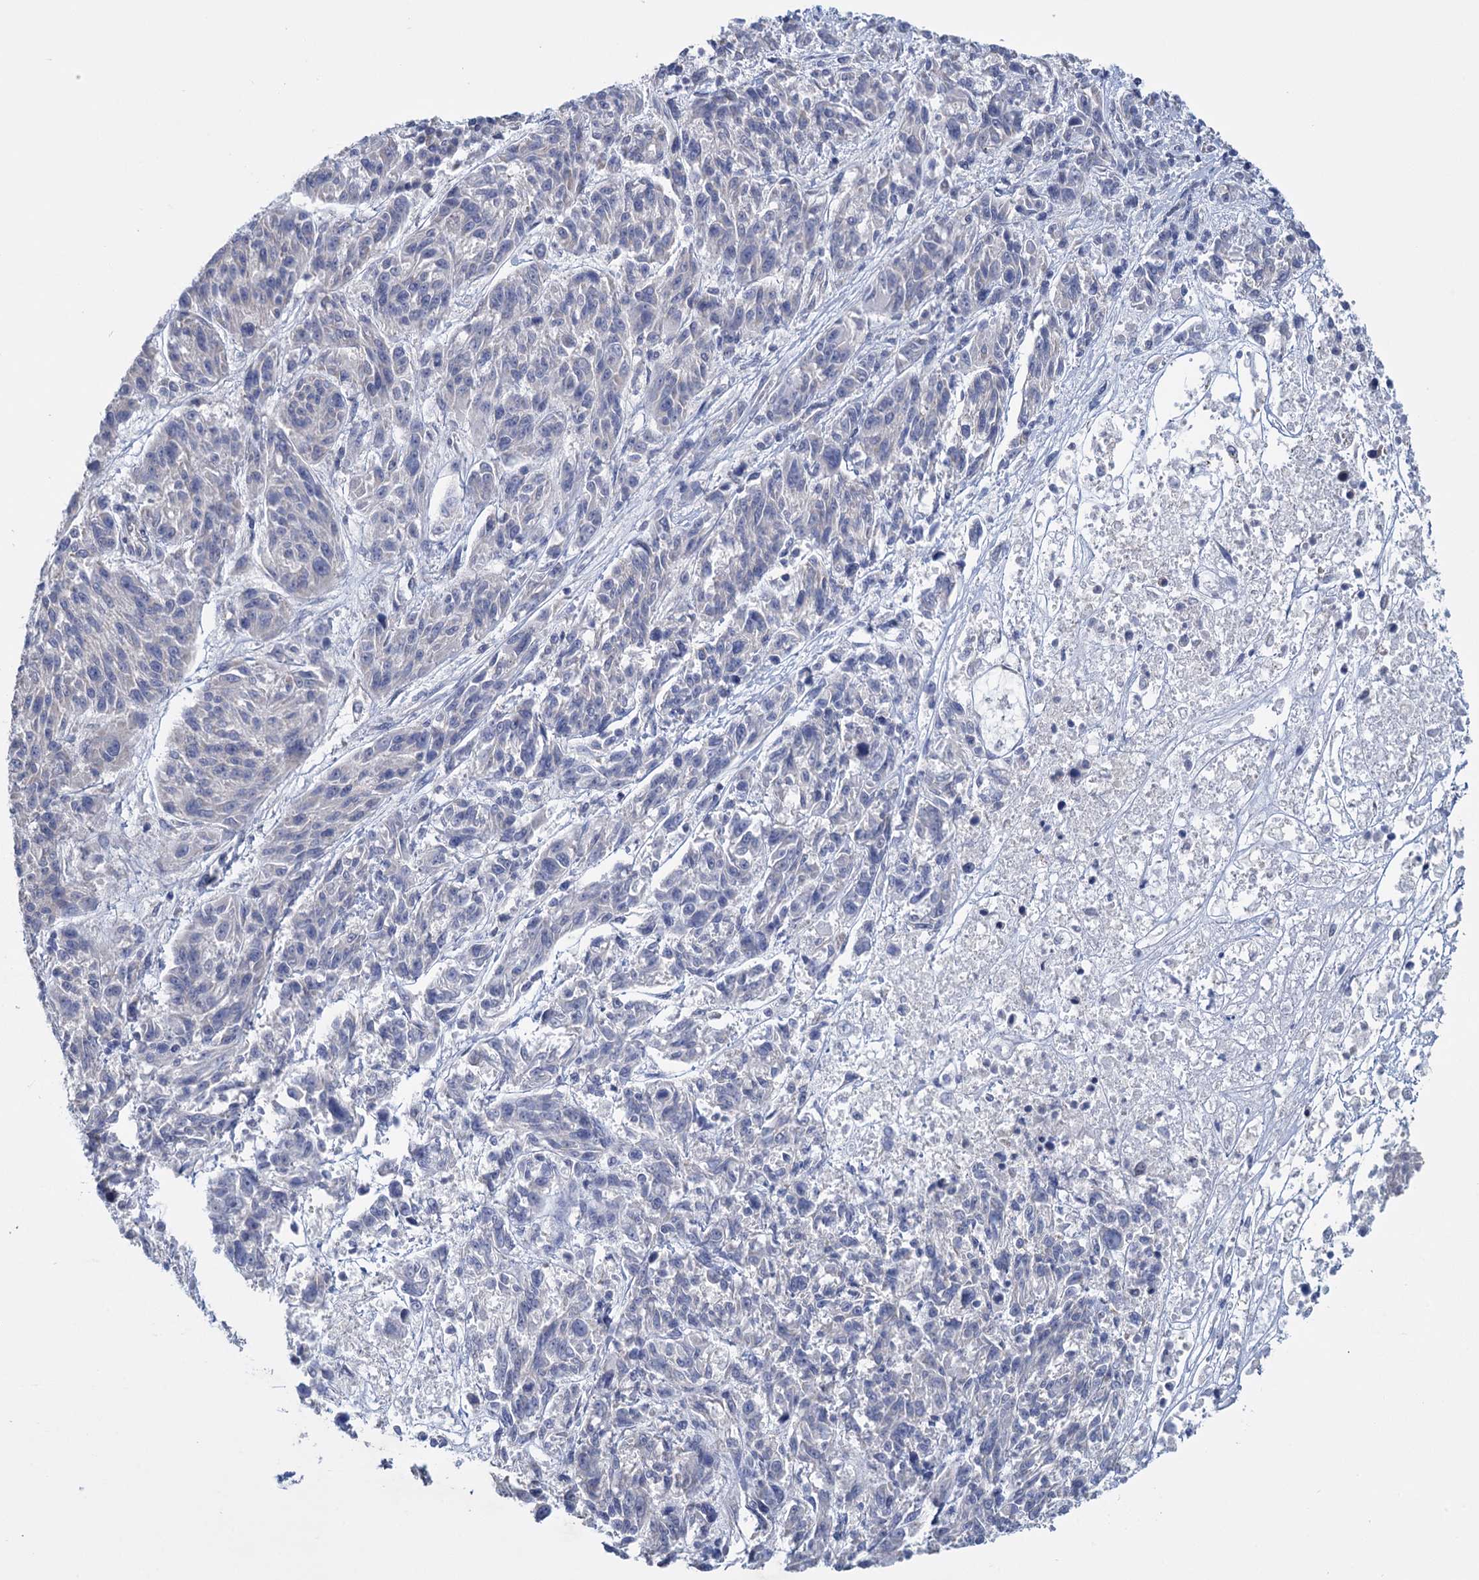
{"staining": {"intensity": "negative", "quantity": "none", "location": "none"}, "tissue": "melanoma", "cell_type": "Tumor cells", "image_type": "cancer", "snomed": [{"axis": "morphology", "description": "Malignant melanoma, NOS"}, {"axis": "topography", "description": "Skin"}], "caption": "IHC of malignant melanoma demonstrates no staining in tumor cells. (Immunohistochemistry, brightfield microscopy, high magnification).", "gene": "GSTM2", "patient": {"sex": "male", "age": 53}}